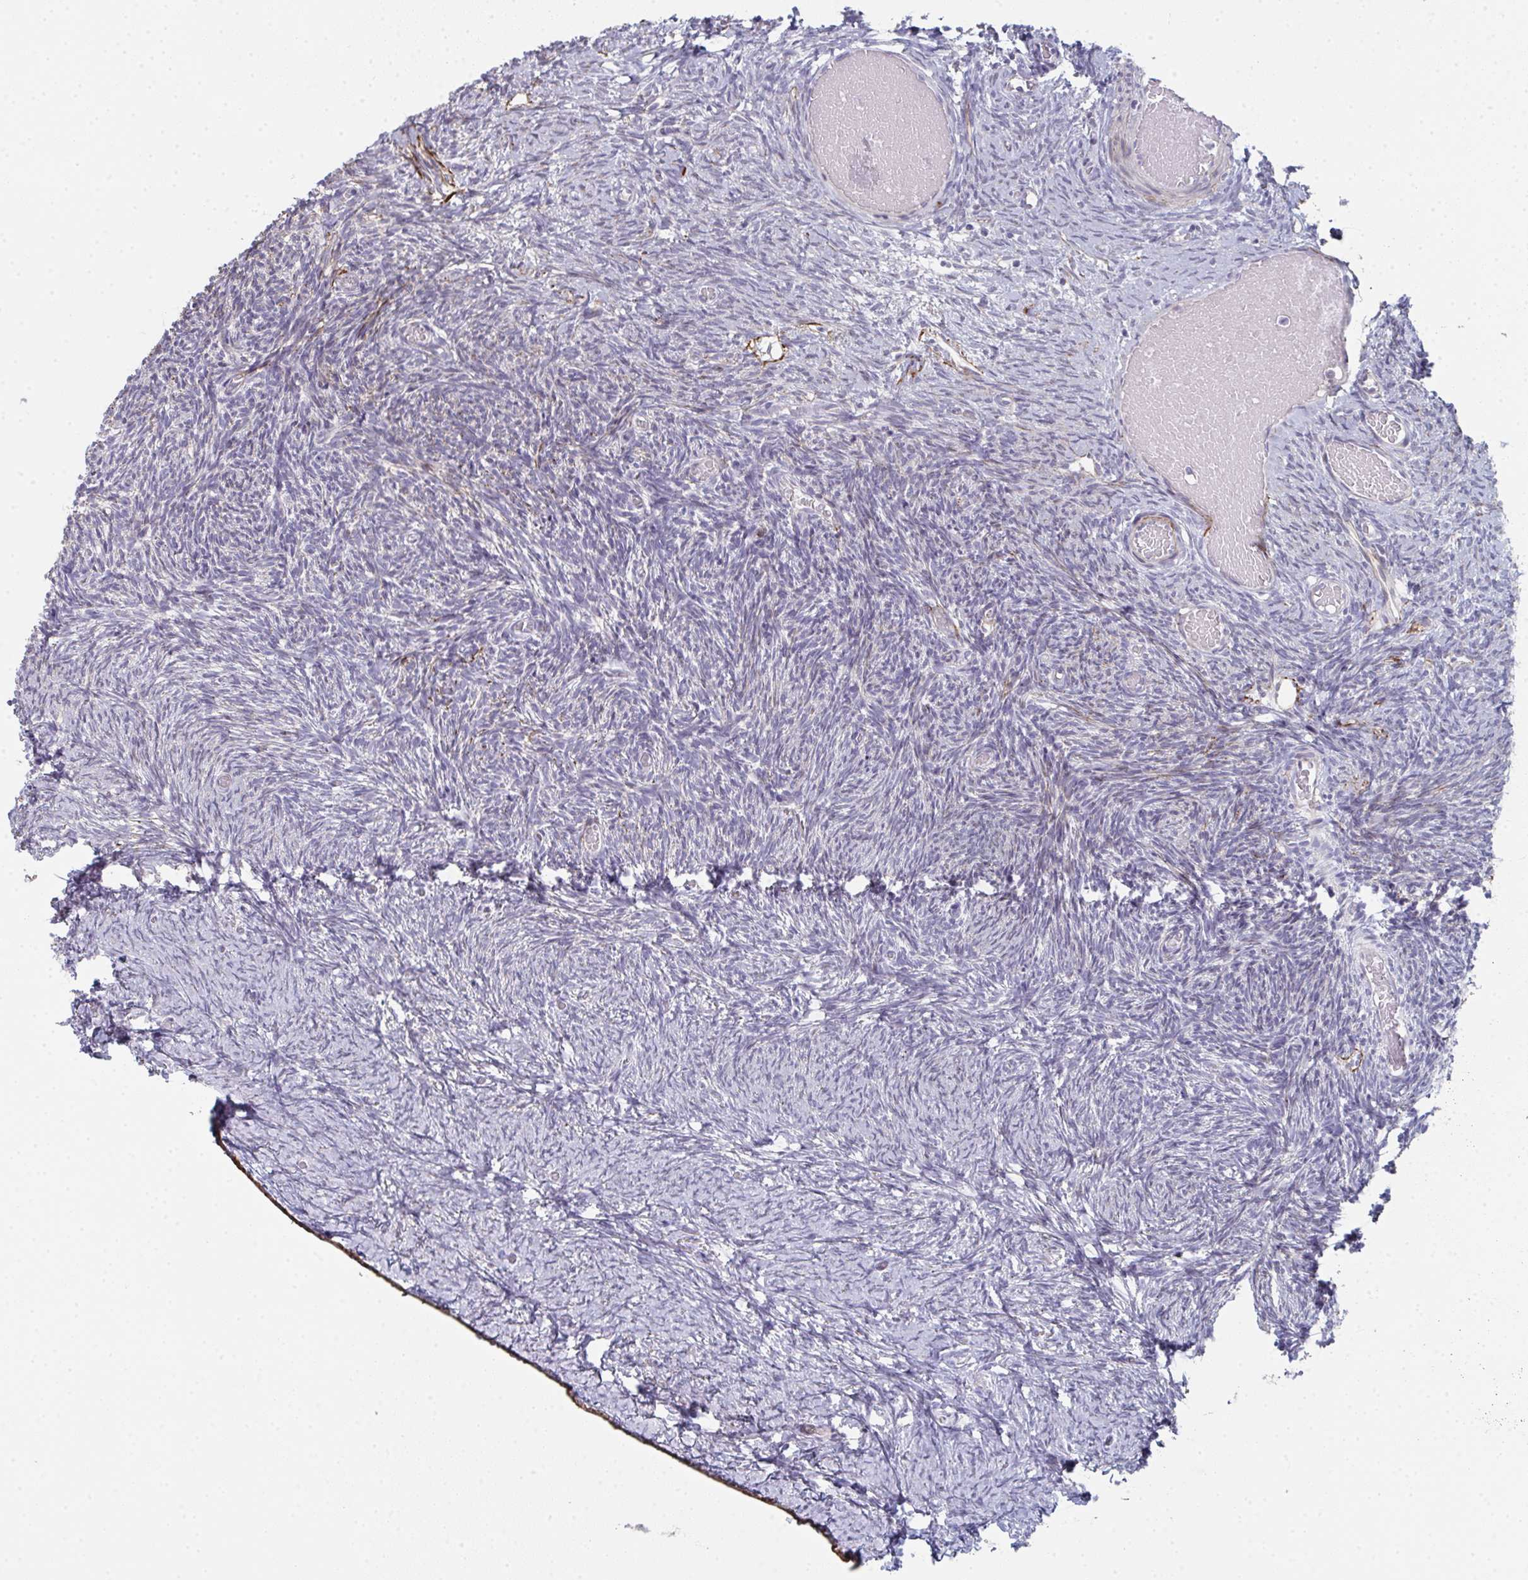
{"staining": {"intensity": "negative", "quantity": "none", "location": "none"}, "tissue": "ovary", "cell_type": "Follicle cells", "image_type": "normal", "snomed": [{"axis": "morphology", "description": "Normal tissue, NOS"}, {"axis": "topography", "description": "Ovary"}], "caption": "DAB immunohistochemical staining of normal ovary demonstrates no significant positivity in follicle cells.", "gene": "A1CF", "patient": {"sex": "female", "age": 39}}